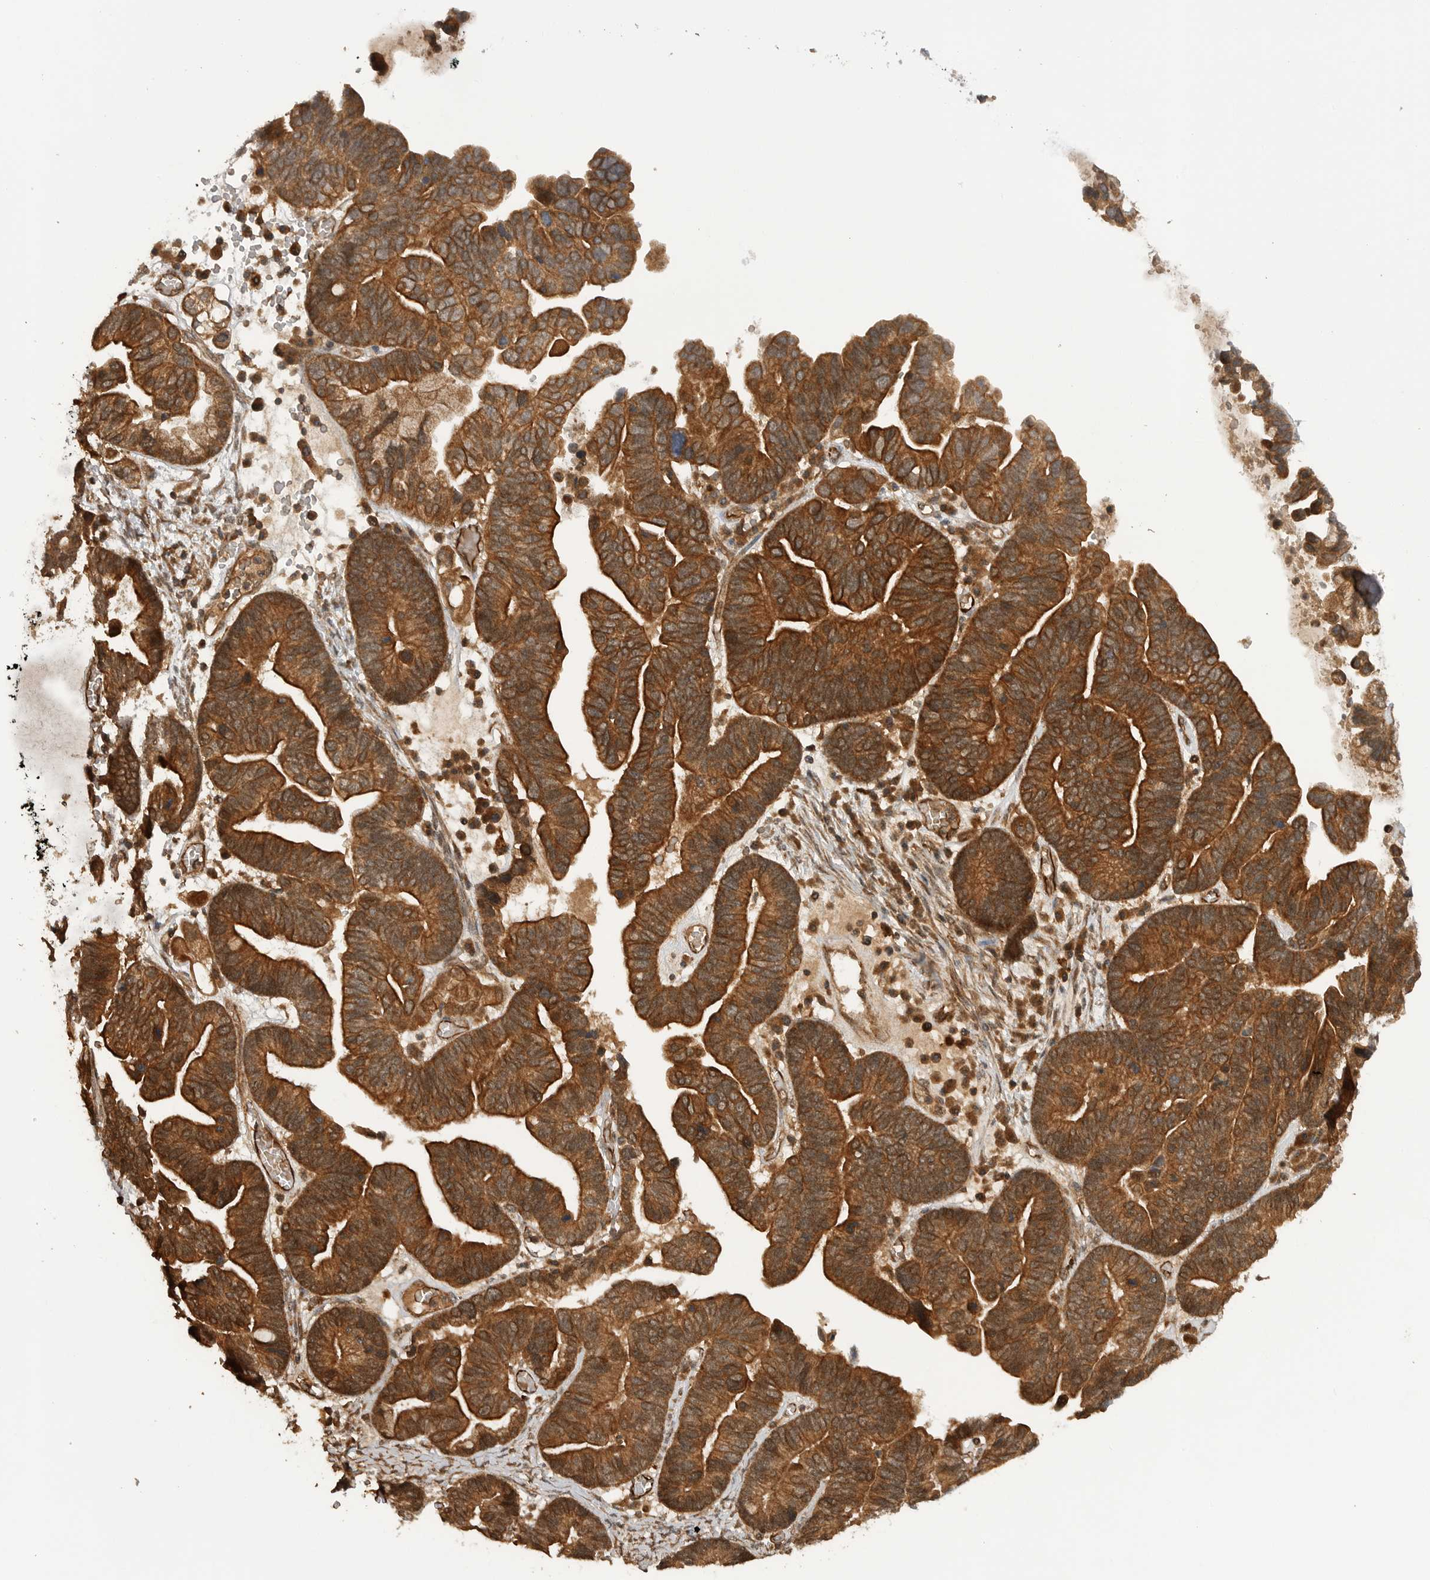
{"staining": {"intensity": "strong", "quantity": ">75%", "location": "cytoplasmic/membranous"}, "tissue": "ovarian cancer", "cell_type": "Tumor cells", "image_type": "cancer", "snomed": [{"axis": "morphology", "description": "Cystadenocarcinoma, serous, NOS"}, {"axis": "topography", "description": "Ovary"}], "caption": "DAB immunohistochemical staining of human ovarian serous cystadenocarcinoma reveals strong cytoplasmic/membranous protein positivity in about >75% of tumor cells.", "gene": "PRDX4", "patient": {"sex": "female", "age": 56}}